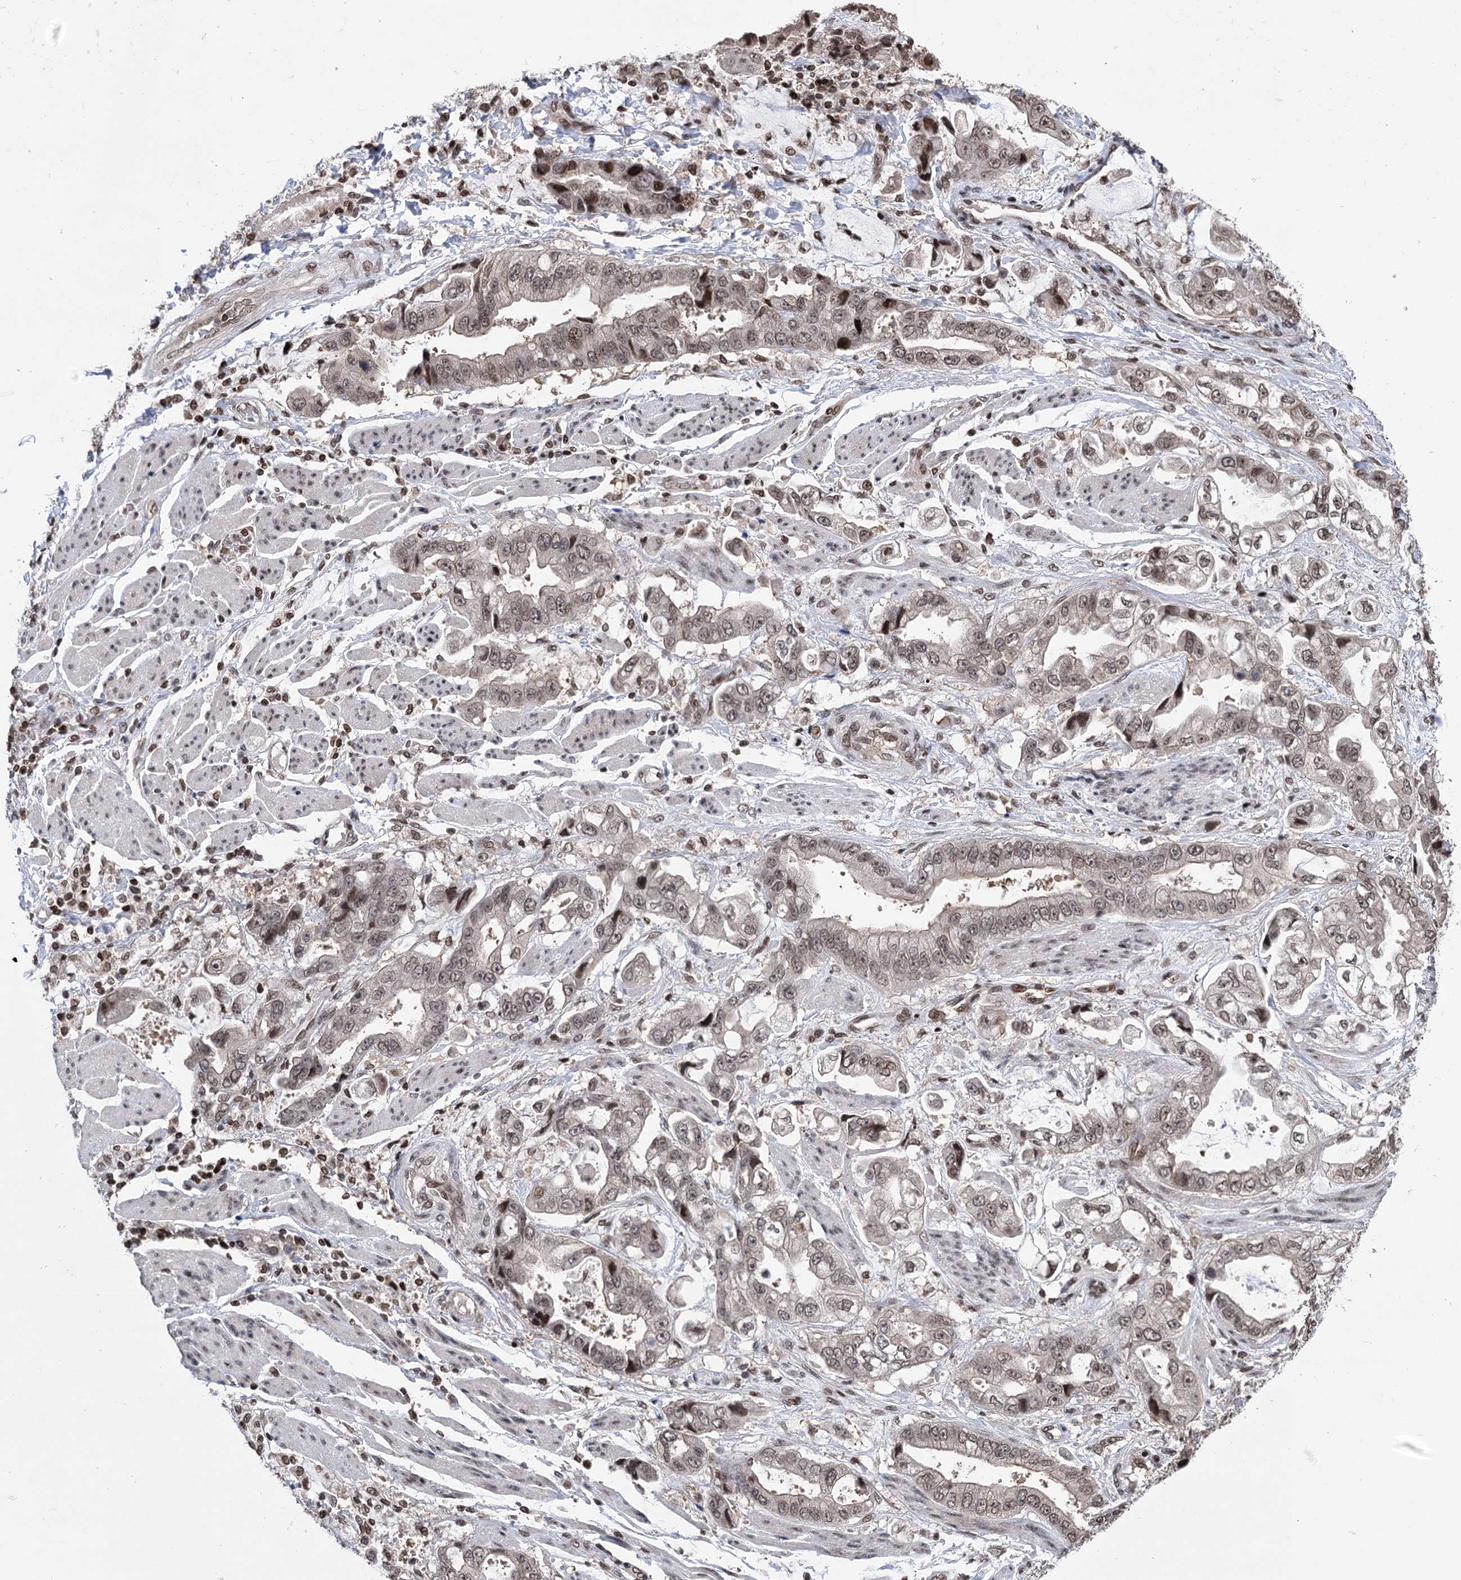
{"staining": {"intensity": "weak", "quantity": ">75%", "location": "nuclear"}, "tissue": "stomach cancer", "cell_type": "Tumor cells", "image_type": "cancer", "snomed": [{"axis": "morphology", "description": "Adenocarcinoma, NOS"}, {"axis": "topography", "description": "Stomach"}], "caption": "This is a micrograph of immunohistochemistry (IHC) staining of stomach cancer (adenocarcinoma), which shows weak positivity in the nuclear of tumor cells.", "gene": "CCDC77", "patient": {"sex": "male", "age": 62}}